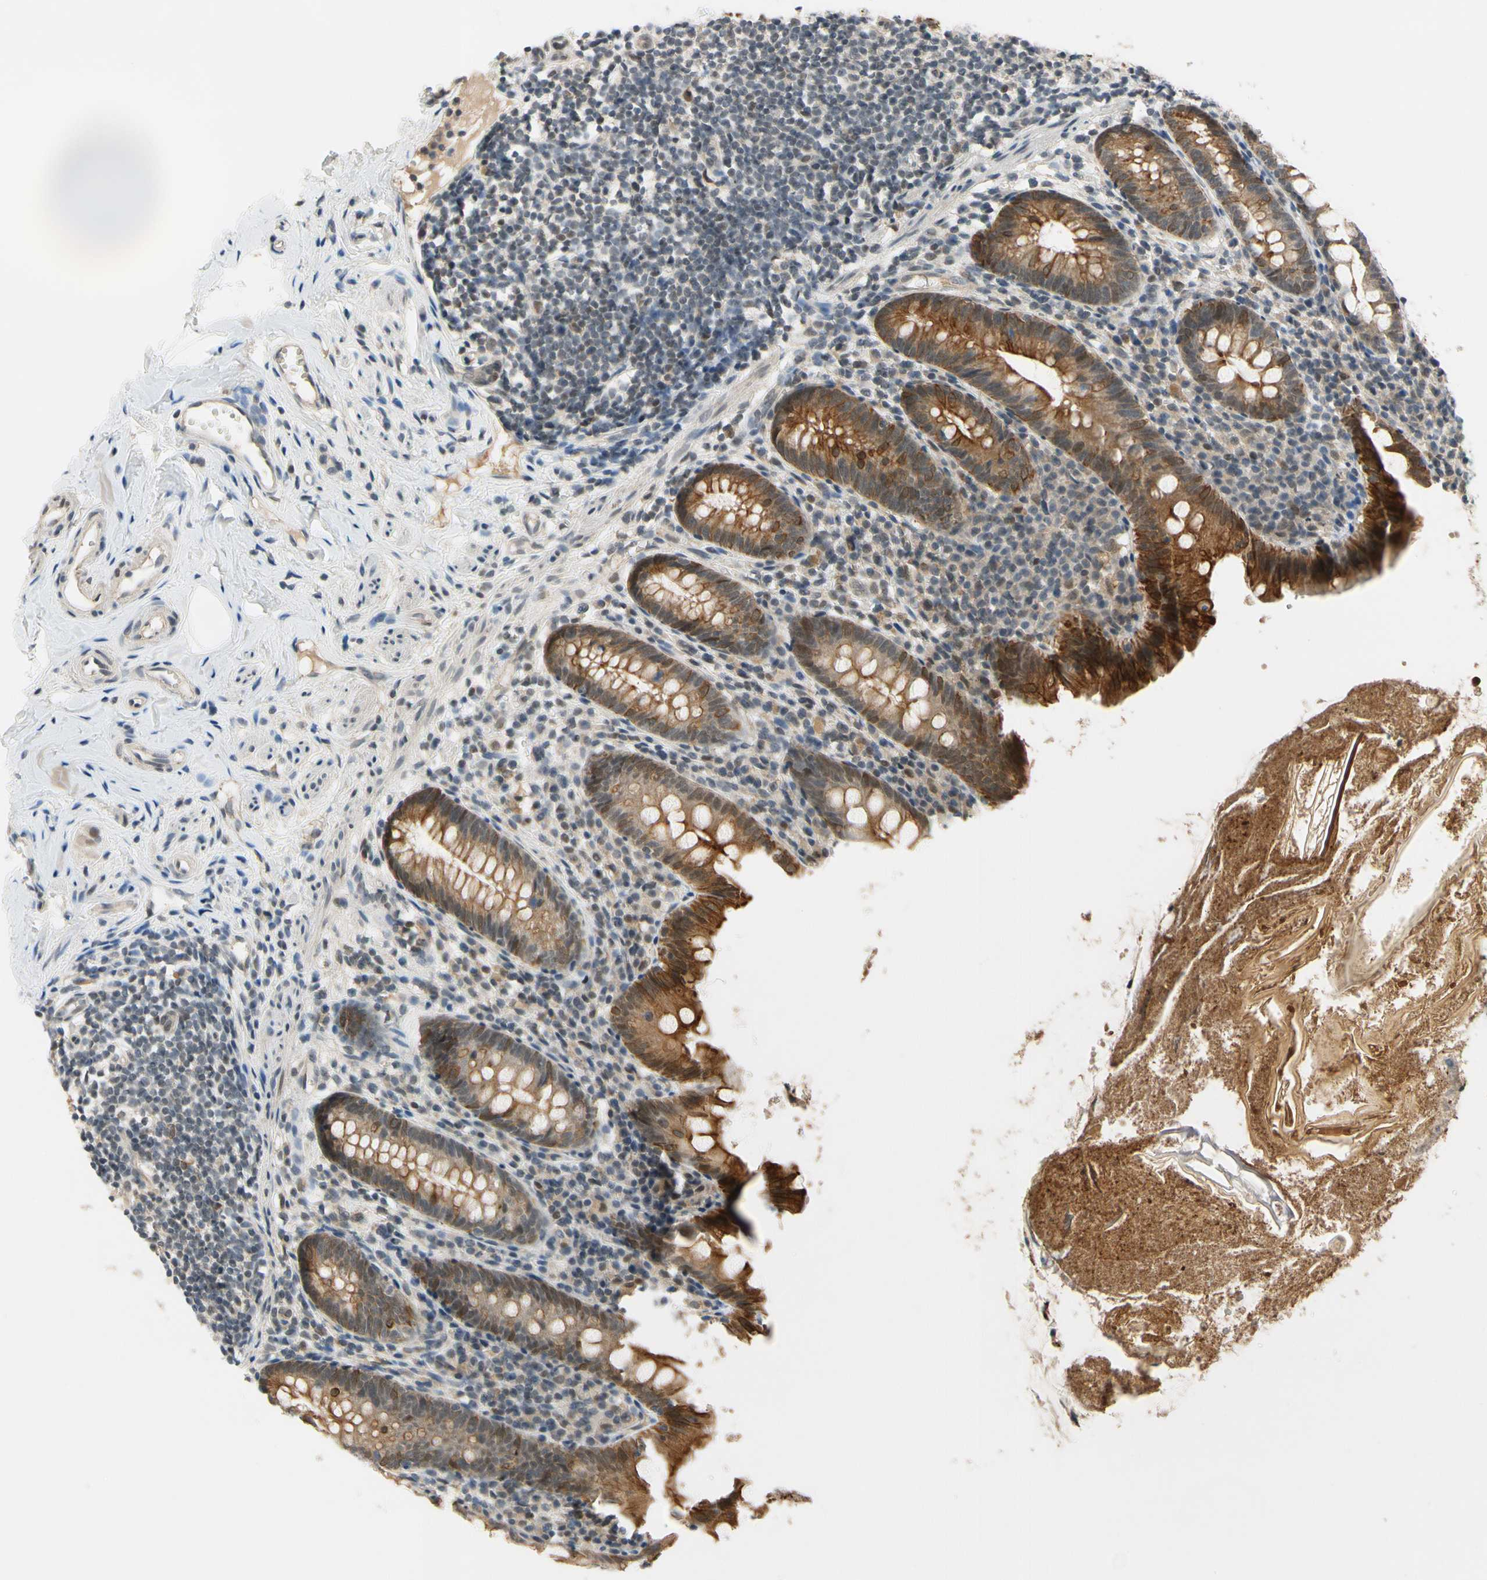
{"staining": {"intensity": "strong", "quantity": ">75%", "location": "cytoplasmic/membranous"}, "tissue": "appendix", "cell_type": "Glandular cells", "image_type": "normal", "snomed": [{"axis": "morphology", "description": "Normal tissue, NOS"}, {"axis": "topography", "description": "Appendix"}], "caption": "Benign appendix demonstrates strong cytoplasmic/membranous positivity in approximately >75% of glandular cells.", "gene": "TAF12", "patient": {"sex": "male", "age": 52}}